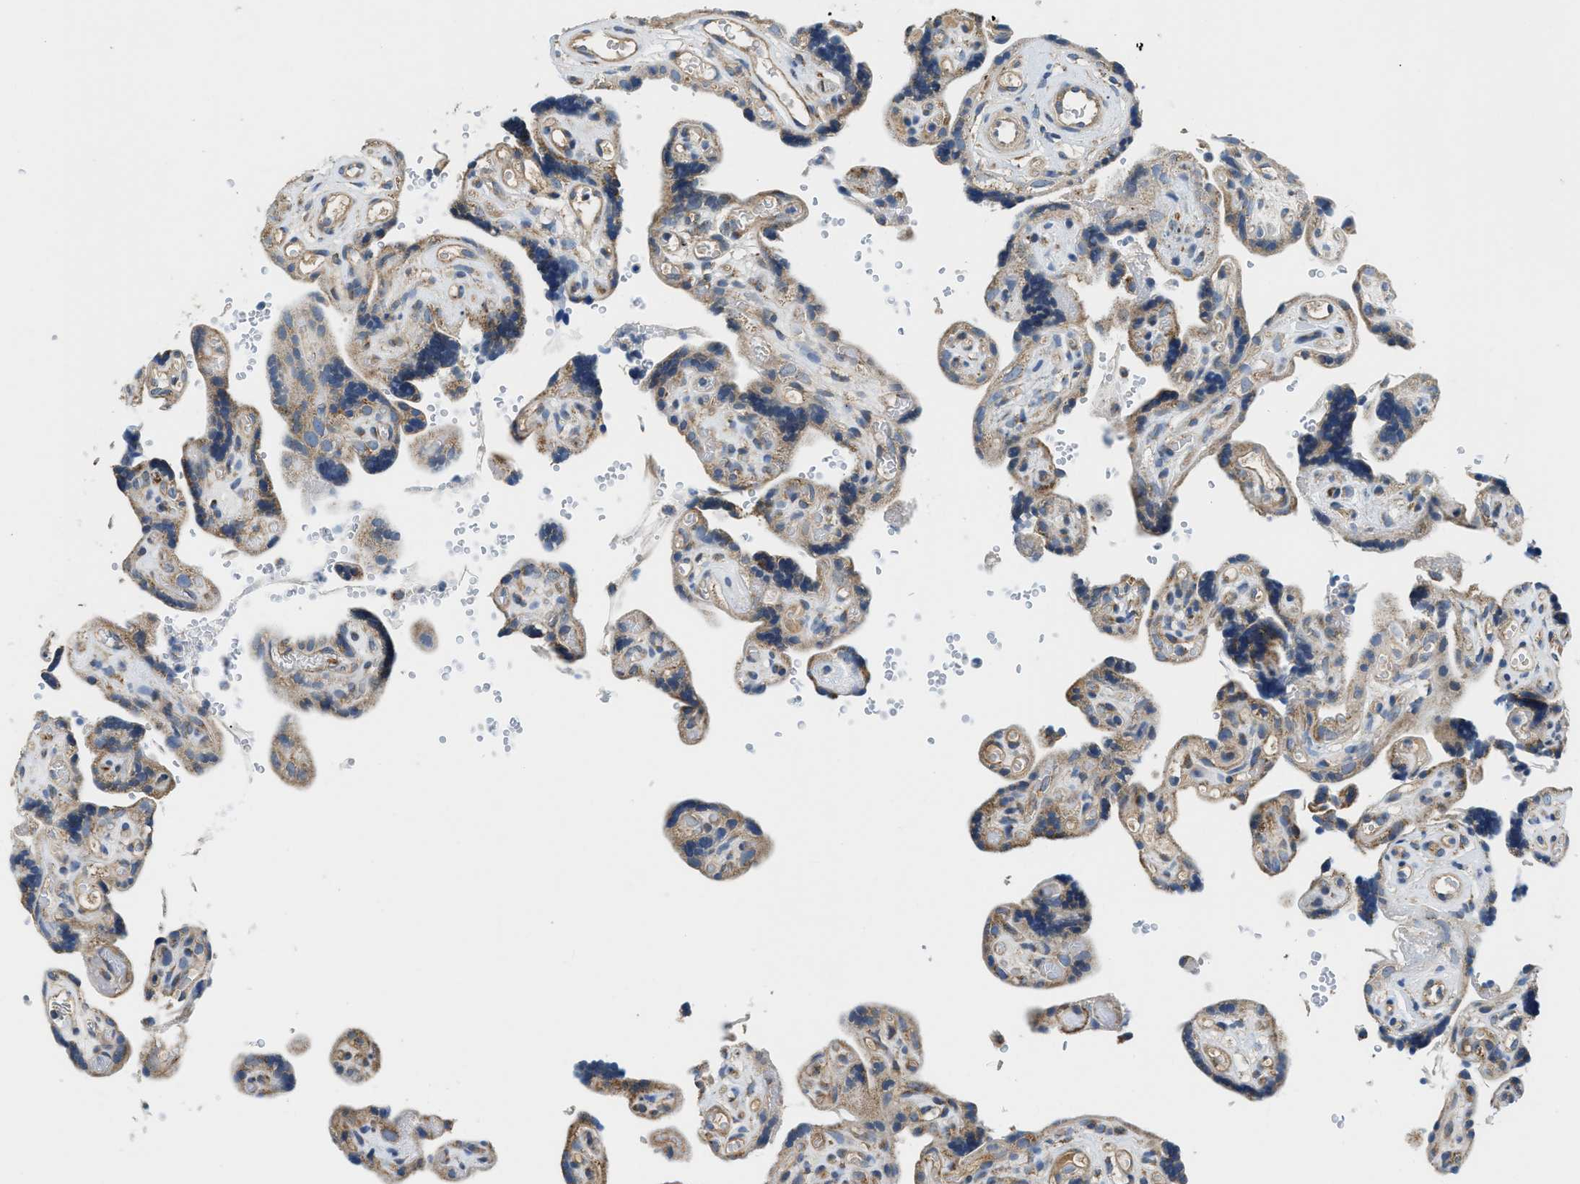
{"staining": {"intensity": "moderate", "quantity": ">75%", "location": "cytoplasmic/membranous"}, "tissue": "placenta", "cell_type": "Decidual cells", "image_type": "normal", "snomed": [{"axis": "morphology", "description": "Normal tissue, NOS"}, {"axis": "topography", "description": "Placenta"}], "caption": "Protein staining by IHC reveals moderate cytoplasmic/membranous expression in about >75% of decidual cells in benign placenta. (Stains: DAB (3,3'-diaminobenzidine) in brown, nuclei in blue, Microscopy: brightfield microscopy at high magnification).", "gene": "STK33", "patient": {"sex": "female", "age": 30}}